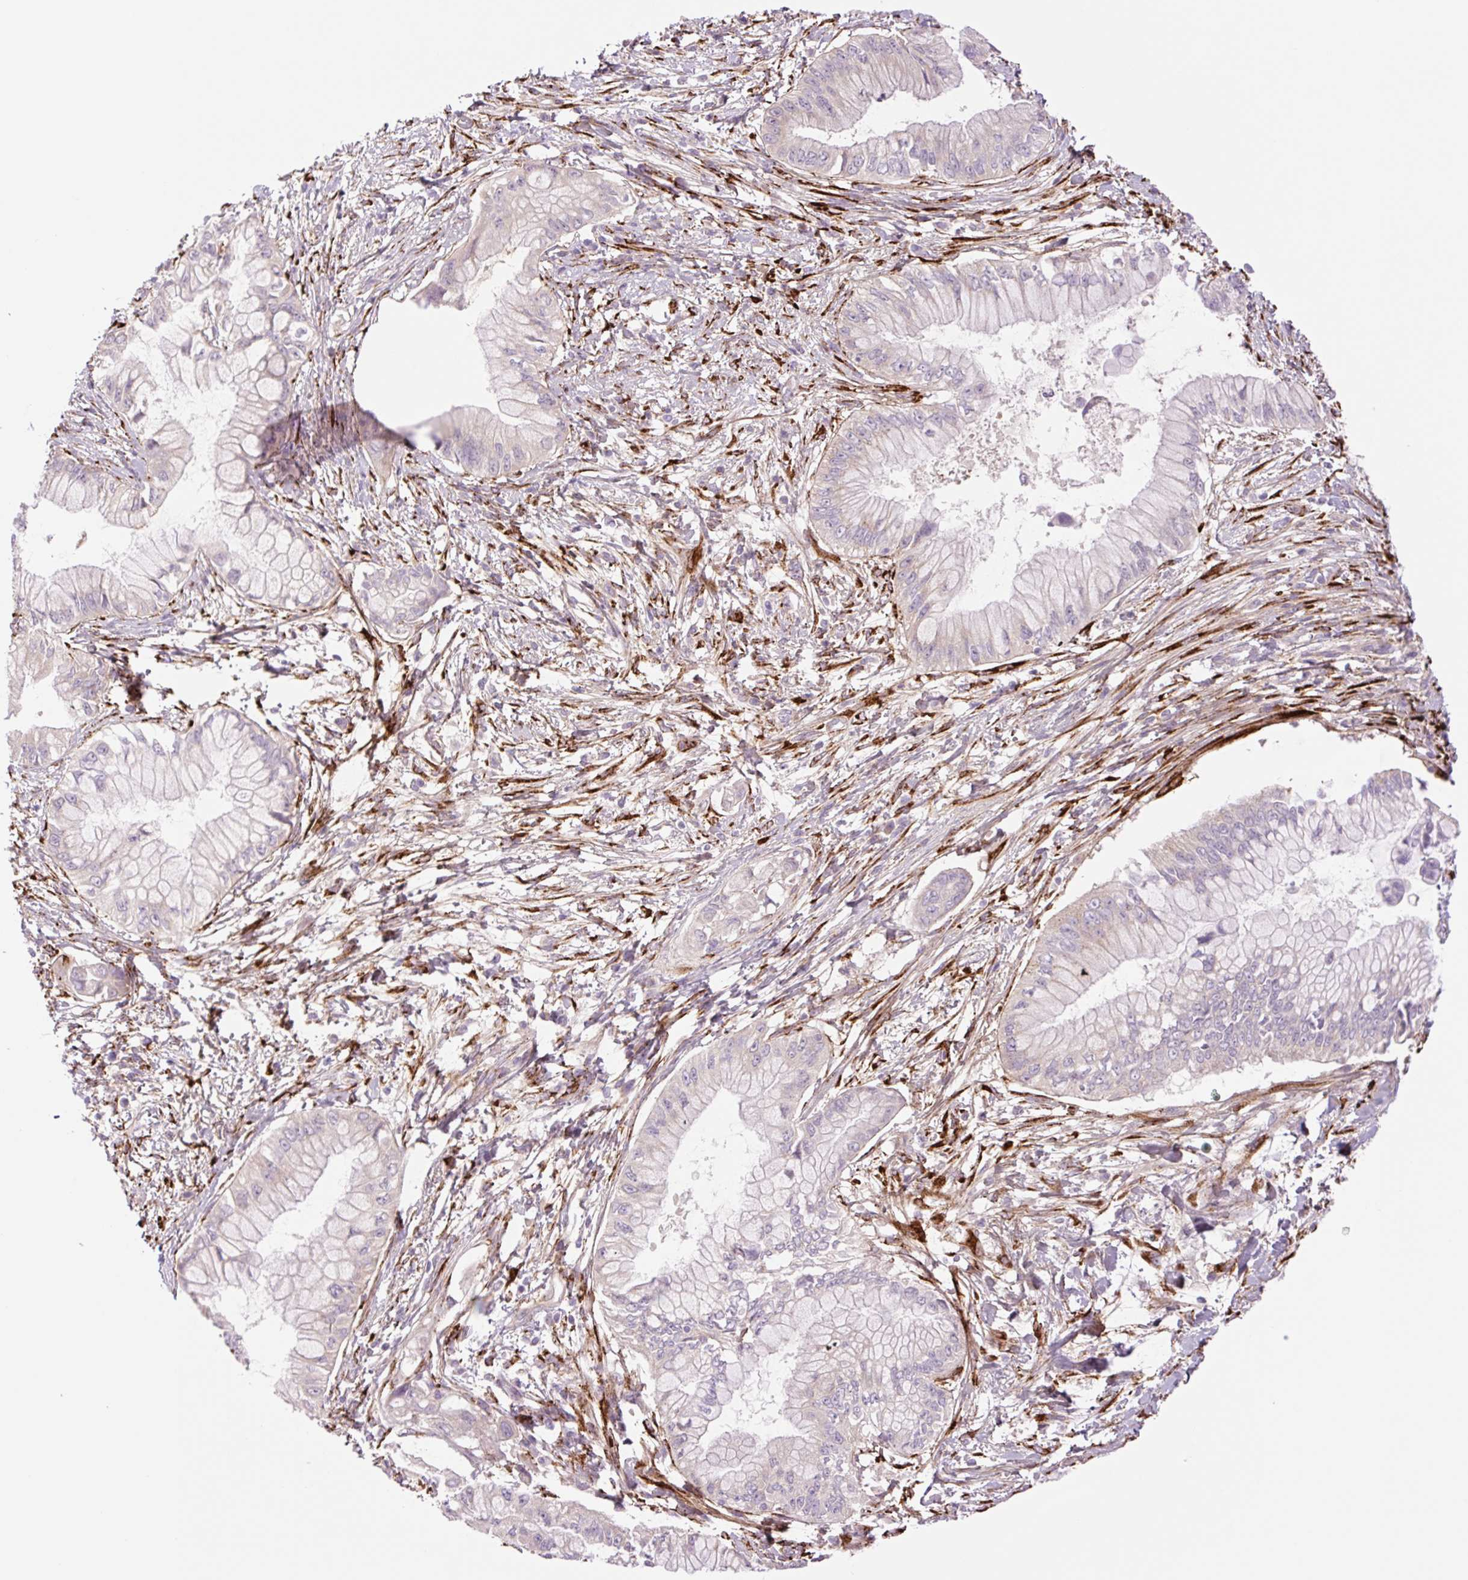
{"staining": {"intensity": "negative", "quantity": "none", "location": "none"}, "tissue": "pancreatic cancer", "cell_type": "Tumor cells", "image_type": "cancer", "snomed": [{"axis": "morphology", "description": "Adenocarcinoma, NOS"}, {"axis": "topography", "description": "Pancreas"}], "caption": "This is a photomicrograph of IHC staining of pancreatic adenocarcinoma, which shows no positivity in tumor cells. (Stains: DAB (3,3'-diaminobenzidine) IHC with hematoxylin counter stain, Microscopy: brightfield microscopy at high magnification).", "gene": "COL5A1", "patient": {"sex": "male", "age": 48}}